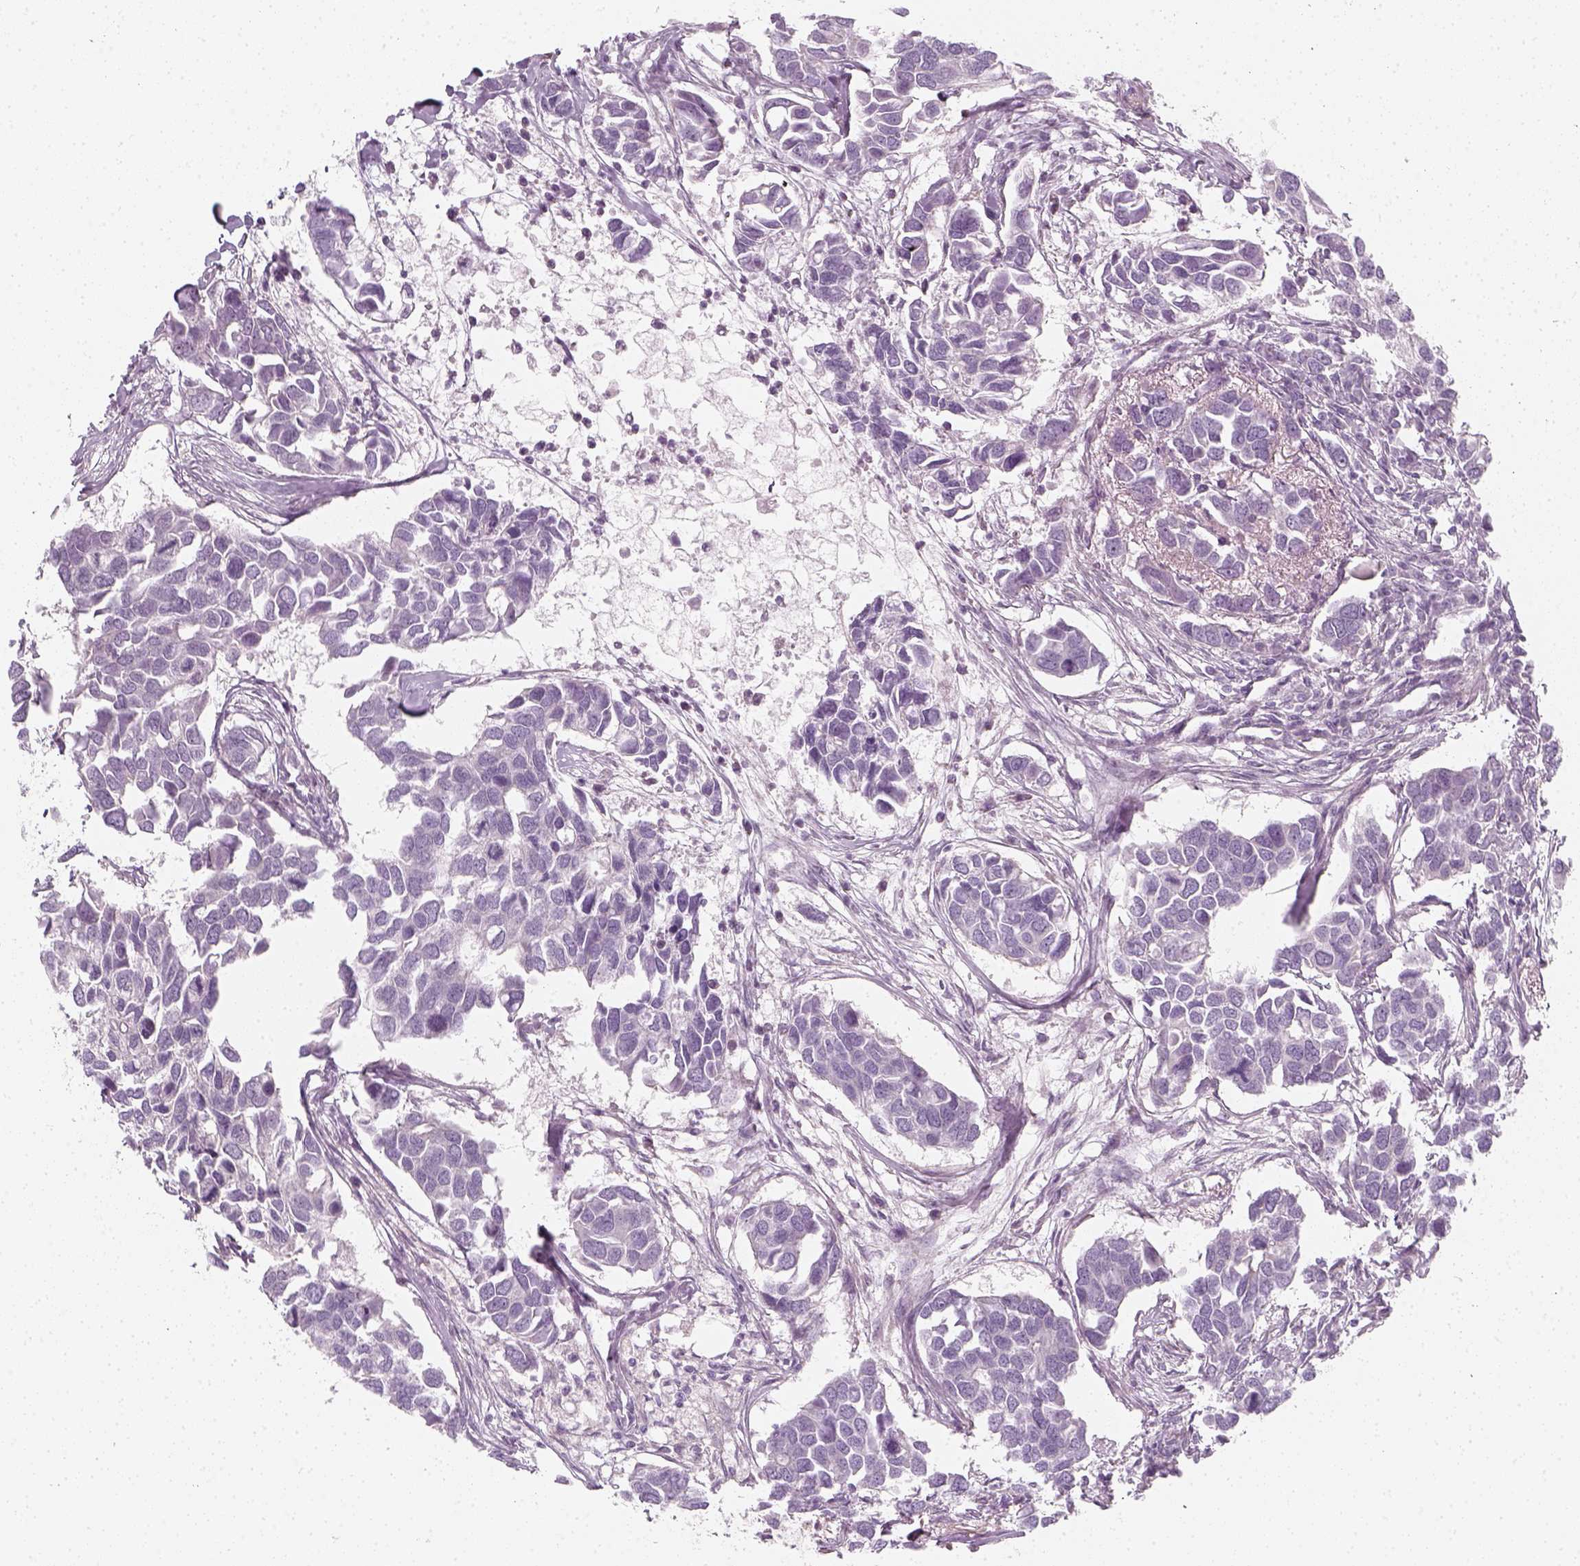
{"staining": {"intensity": "negative", "quantity": "none", "location": "none"}, "tissue": "breast cancer", "cell_type": "Tumor cells", "image_type": "cancer", "snomed": [{"axis": "morphology", "description": "Duct carcinoma"}, {"axis": "topography", "description": "Breast"}], "caption": "This is a image of immunohistochemistry (IHC) staining of breast infiltrating ductal carcinoma, which shows no positivity in tumor cells.", "gene": "PRAME", "patient": {"sex": "female", "age": 83}}